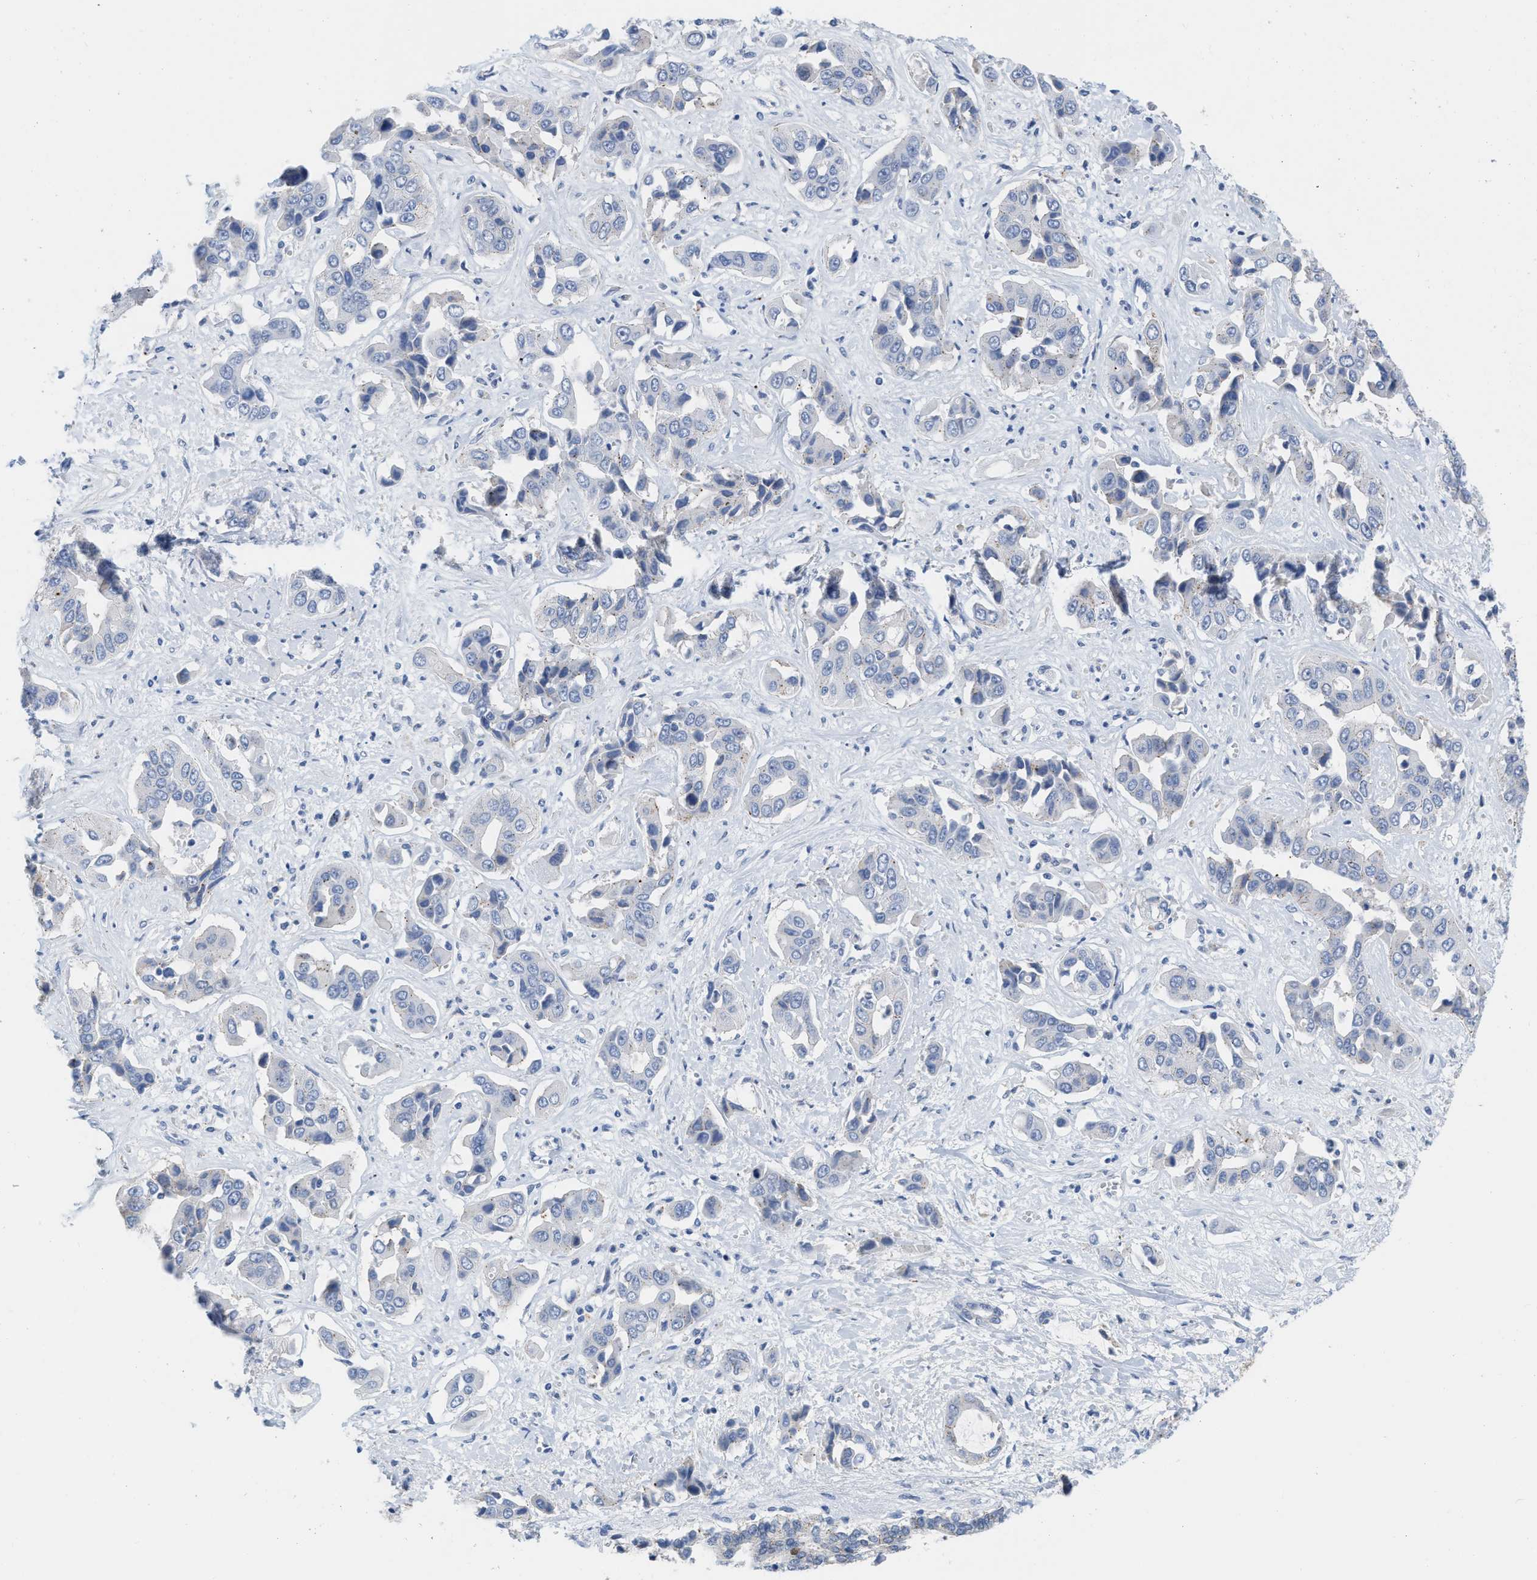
{"staining": {"intensity": "negative", "quantity": "none", "location": "none"}, "tissue": "liver cancer", "cell_type": "Tumor cells", "image_type": "cancer", "snomed": [{"axis": "morphology", "description": "Cholangiocarcinoma"}, {"axis": "topography", "description": "Liver"}], "caption": "Protein analysis of liver cancer (cholangiocarcinoma) shows no significant expression in tumor cells.", "gene": "CRYM", "patient": {"sex": "female", "age": 52}}